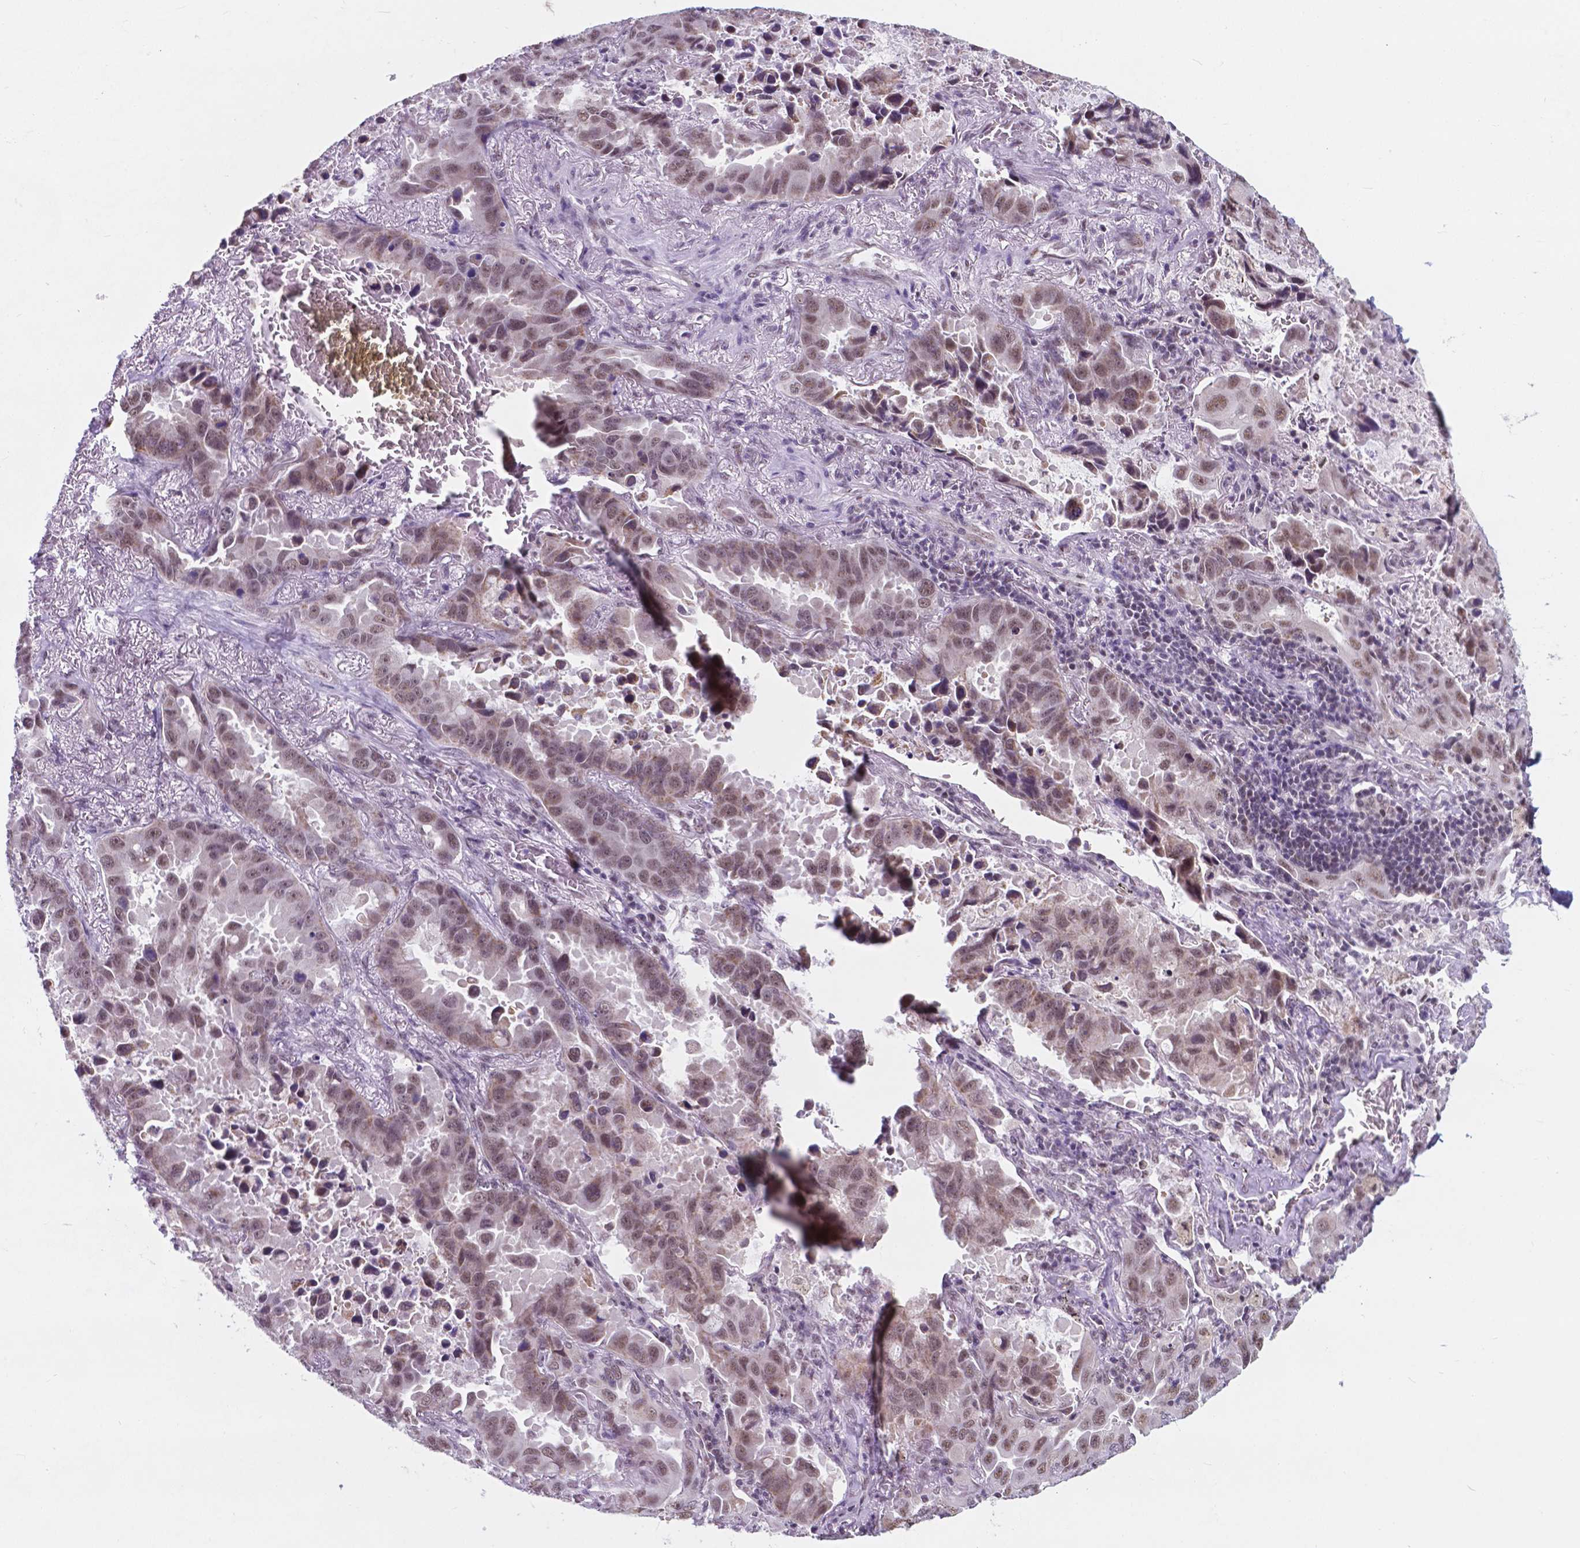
{"staining": {"intensity": "weak", "quantity": ">75%", "location": "nuclear"}, "tissue": "lung cancer", "cell_type": "Tumor cells", "image_type": "cancer", "snomed": [{"axis": "morphology", "description": "Adenocarcinoma, NOS"}, {"axis": "topography", "description": "Lung"}], "caption": "Immunohistochemistry micrograph of neoplastic tissue: lung cancer (adenocarcinoma) stained using immunohistochemistry demonstrates low levels of weak protein expression localized specifically in the nuclear of tumor cells, appearing as a nuclear brown color.", "gene": "BCAS2", "patient": {"sex": "male", "age": 64}}